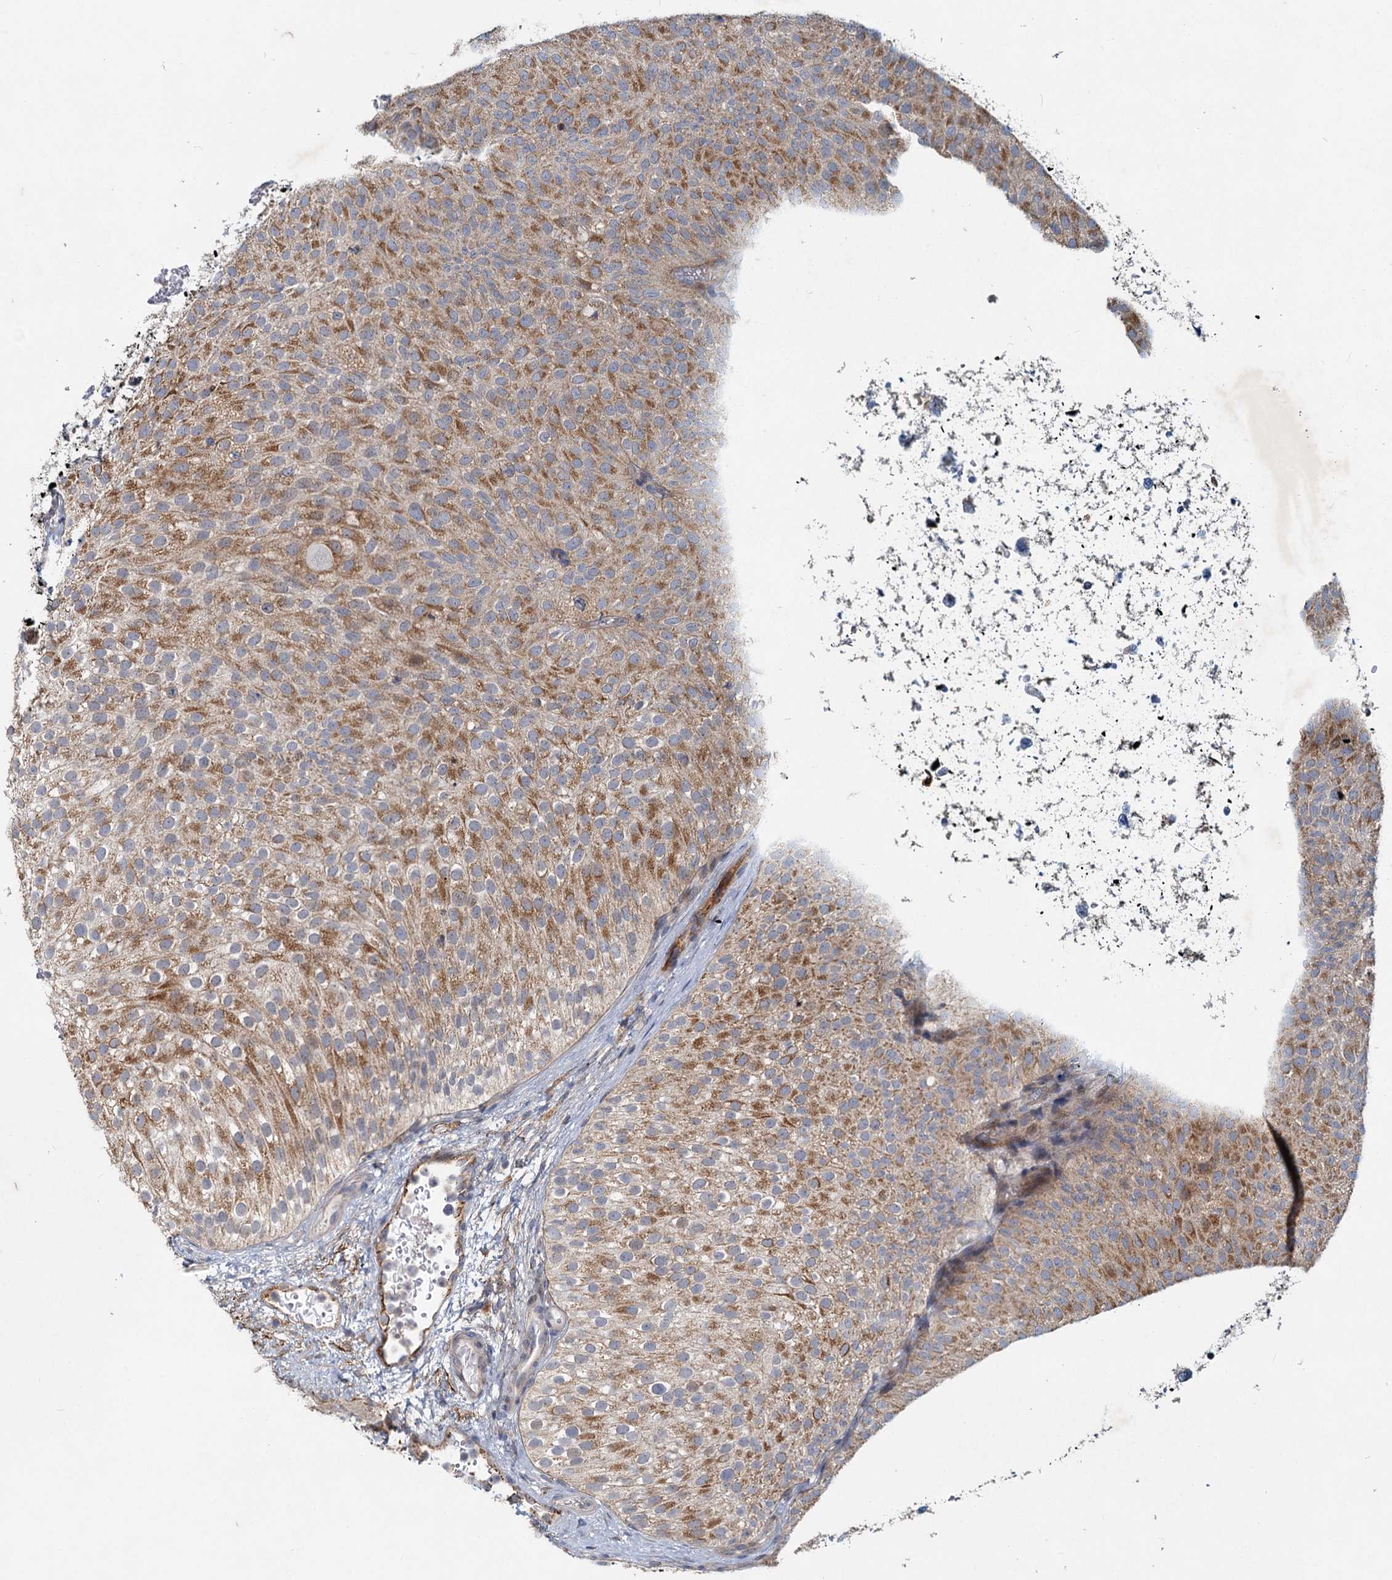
{"staining": {"intensity": "moderate", "quantity": ">75%", "location": "cytoplasmic/membranous"}, "tissue": "urothelial cancer", "cell_type": "Tumor cells", "image_type": "cancer", "snomed": [{"axis": "morphology", "description": "Urothelial carcinoma, Low grade"}, {"axis": "topography", "description": "Urinary bladder"}], "caption": "A brown stain shows moderate cytoplasmic/membranous positivity of a protein in human urothelial cancer tumor cells.", "gene": "ADCY2", "patient": {"sex": "male", "age": 78}}